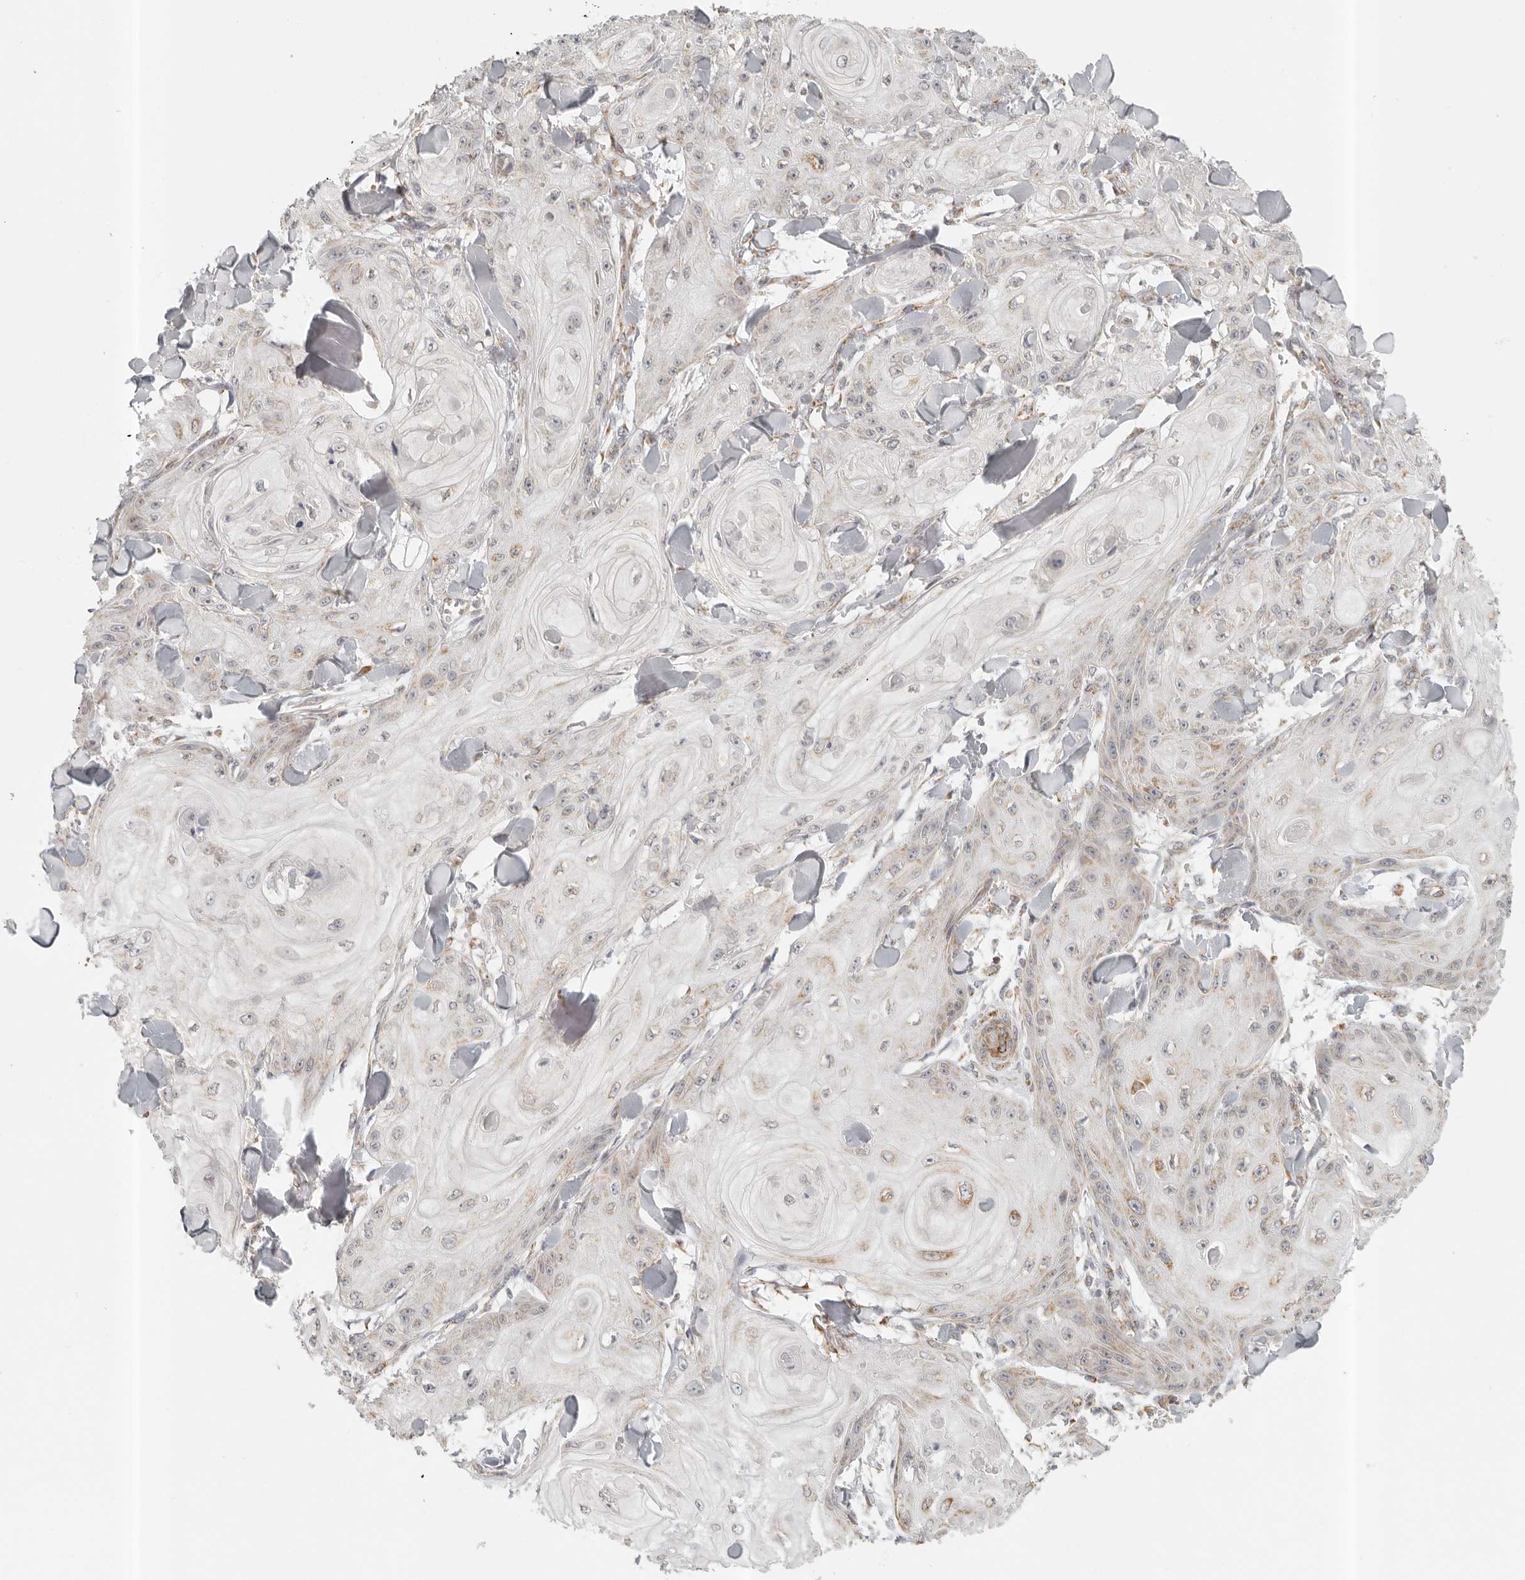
{"staining": {"intensity": "weak", "quantity": "25%-75%", "location": "cytoplasmic/membranous"}, "tissue": "skin cancer", "cell_type": "Tumor cells", "image_type": "cancer", "snomed": [{"axis": "morphology", "description": "Squamous cell carcinoma, NOS"}, {"axis": "topography", "description": "Skin"}], "caption": "DAB (3,3'-diaminobenzidine) immunohistochemical staining of skin cancer shows weak cytoplasmic/membranous protein staining in about 25%-75% of tumor cells.", "gene": "KDF1", "patient": {"sex": "male", "age": 74}}